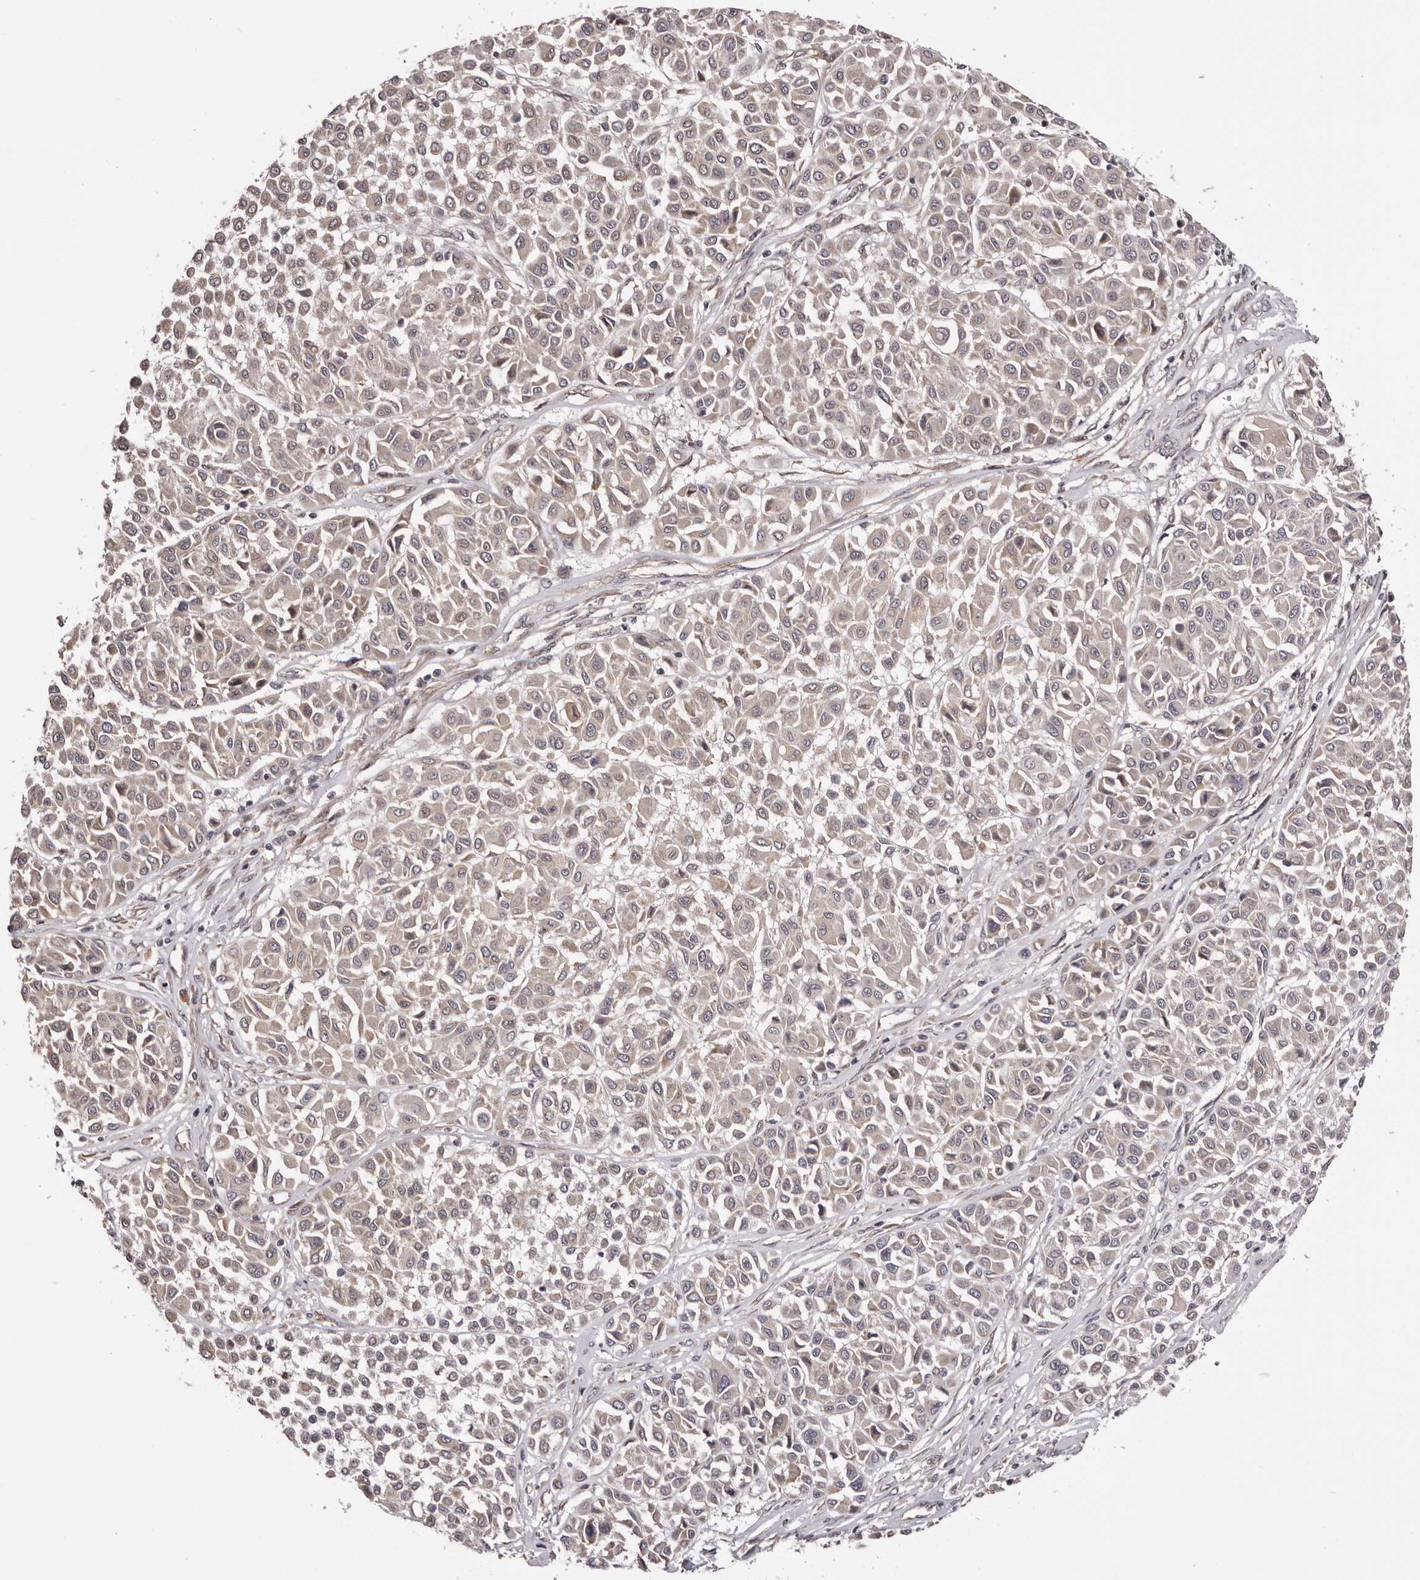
{"staining": {"intensity": "weak", "quantity": "<25%", "location": "cytoplasmic/membranous"}, "tissue": "melanoma", "cell_type": "Tumor cells", "image_type": "cancer", "snomed": [{"axis": "morphology", "description": "Malignant melanoma, Metastatic site"}, {"axis": "topography", "description": "Soft tissue"}], "caption": "Malignant melanoma (metastatic site) was stained to show a protein in brown. There is no significant staining in tumor cells. (DAB (3,3'-diaminobenzidine) immunohistochemistry (IHC) visualized using brightfield microscopy, high magnification).", "gene": "NOL12", "patient": {"sex": "male", "age": 41}}